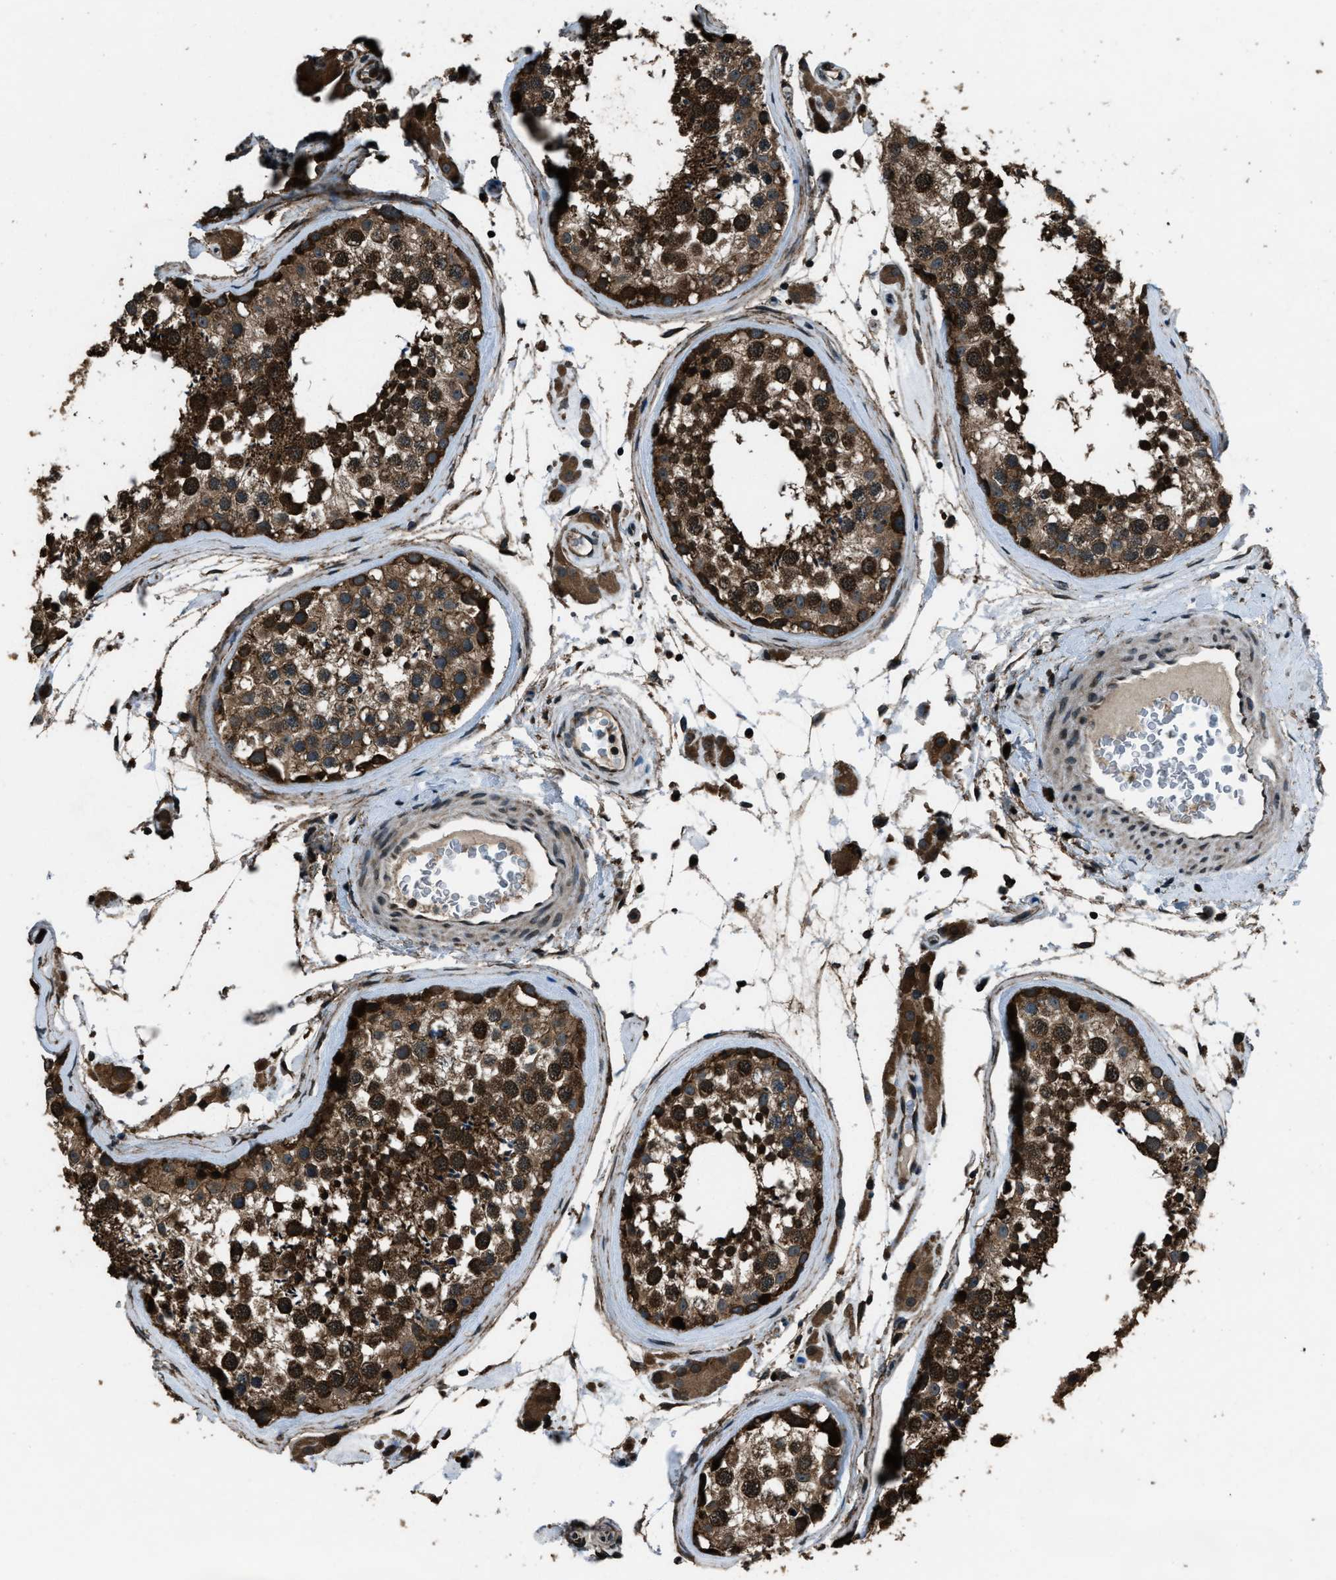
{"staining": {"intensity": "strong", "quantity": ">75%", "location": "cytoplasmic/membranous"}, "tissue": "testis", "cell_type": "Cells in seminiferous ducts", "image_type": "normal", "snomed": [{"axis": "morphology", "description": "Normal tissue, NOS"}, {"axis": "topography", "description": "Testis"}], "caption": "Immunohistochemistry histopathology image of benign testis: human testis stained using immunohistochemistry exhibits high levels of strong protein expression localized specifically in the cytoplasmic/membranous of cells in seminiferous ducts, appearing as a cytoplasmic/membranous brown color.", "gene": "TRIM4", "patient": {"sex": "male", "age": 46}}